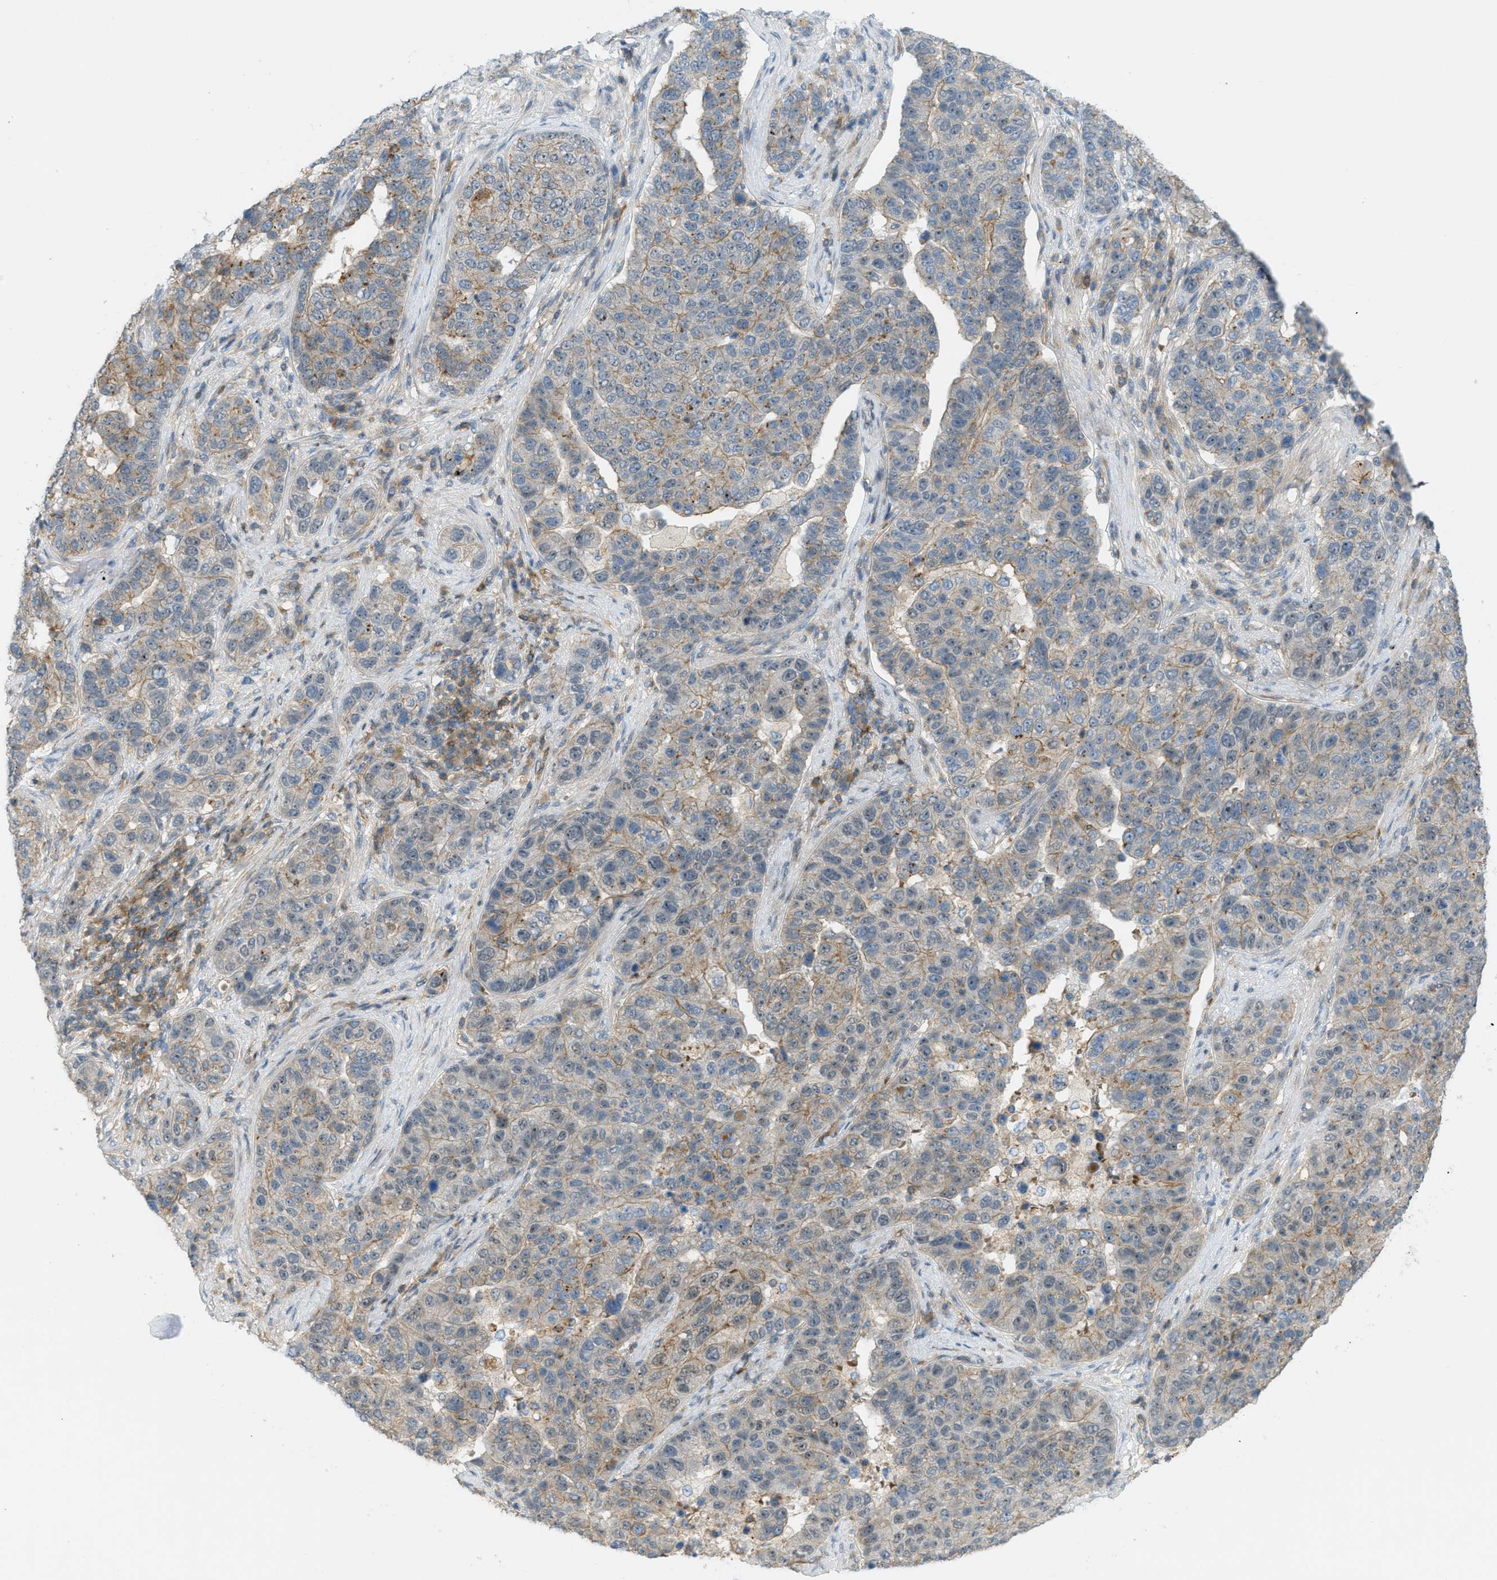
{"staining": {"intensity": "weak", "quantity": "25%-75%", "location": "cytoplasmic/membranous"}, "tissue": "pancreatic cancer", "cell_type": "Tumor cells", "image_type": "cancer", "snomed": [{"axis": "morphology", "description": "Adenocarcinoma, NOS"}, {"axis": "topography", "description": "Pancreas"}], "caption": "Pancreatic adenocarcinoma stained with DAB immunohistochemistry (IHC) shows low levels of weak cytoplasmic/membranous positivity in approximately 25%-75% of tumor cells.", "gene": "GRK6", "patient": {"sex": "female", "age": 61}}